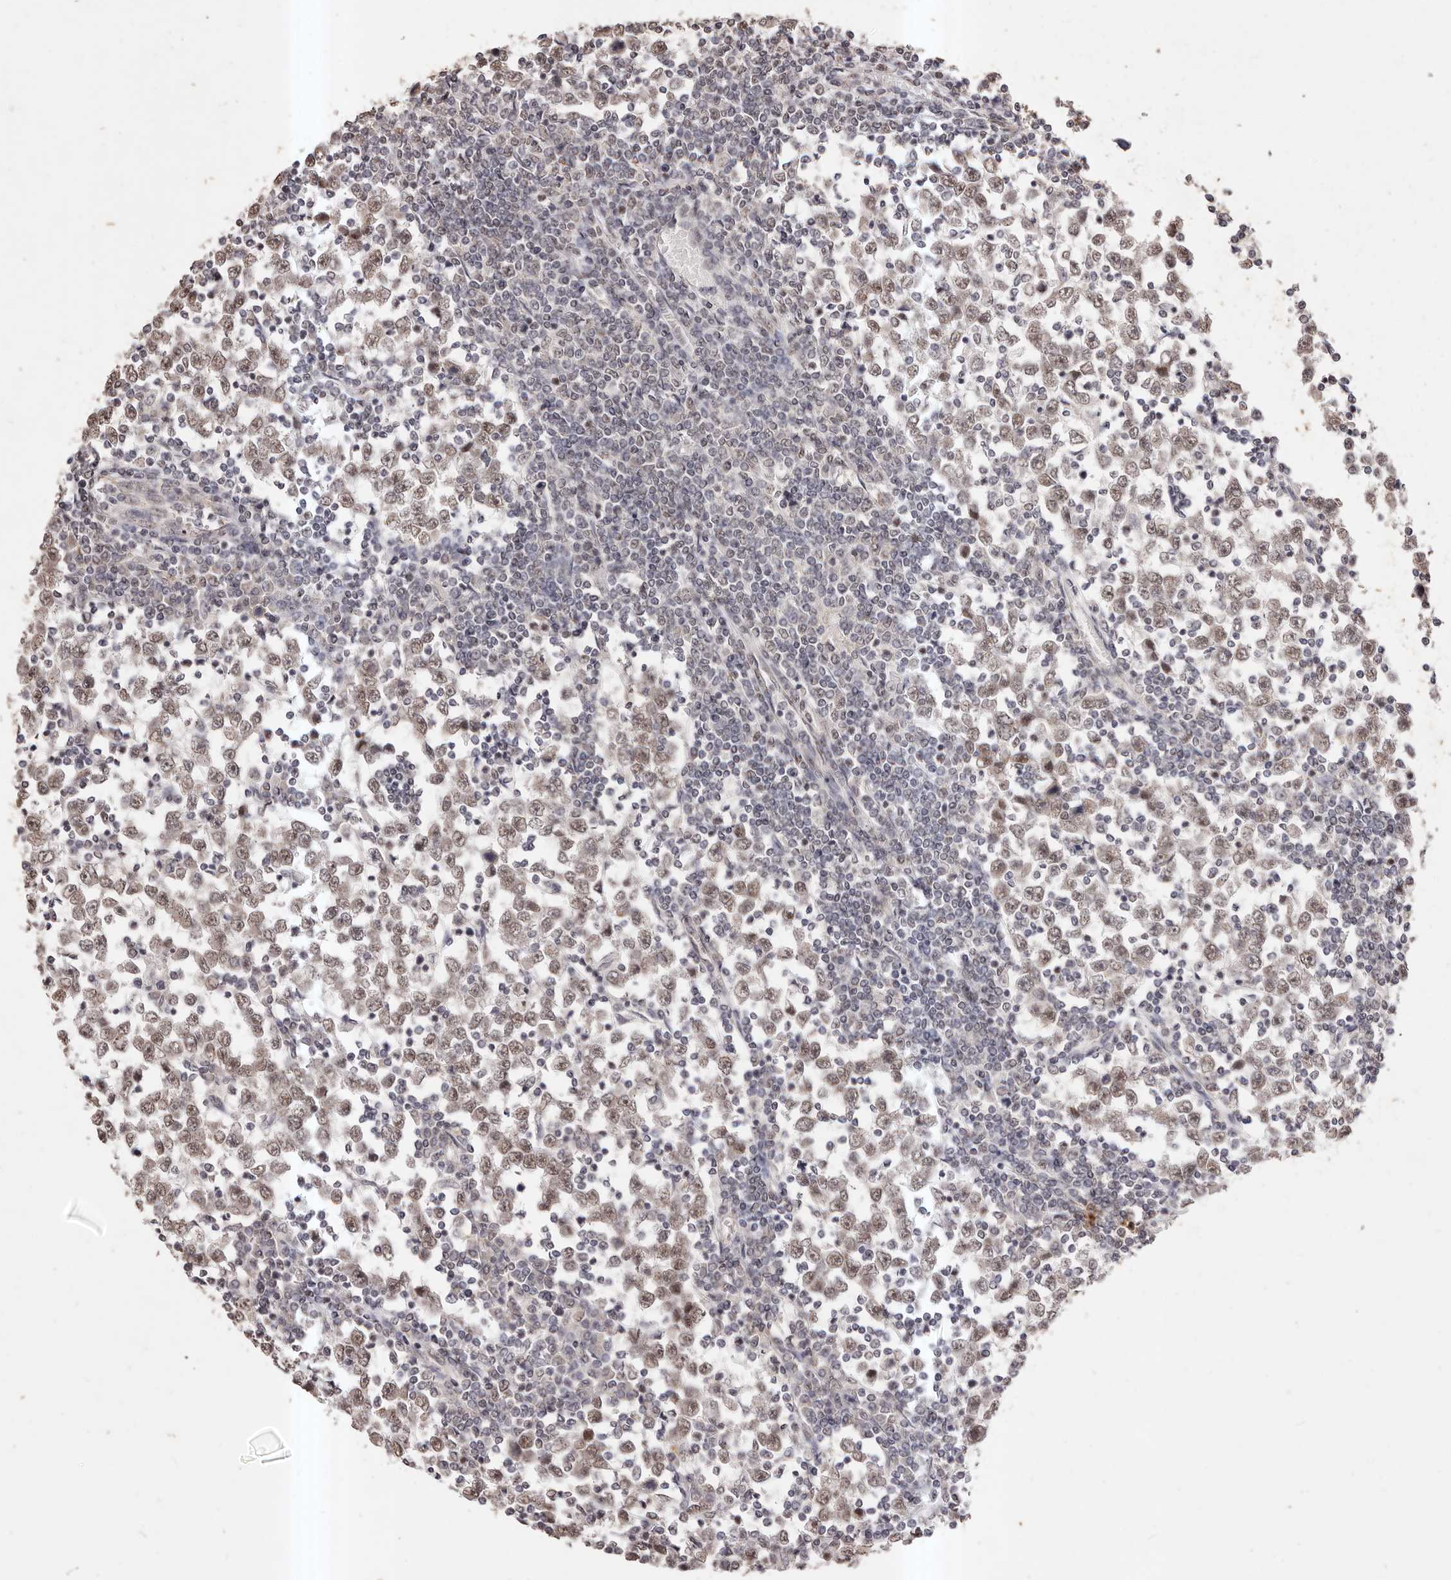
{"staining": {"intensity": "moderate", "quantity": ">75%", "location": "nuclear"}, "tissue": "testis cancer", "cell_type": "Tumor cells", "image_type": "cancer", "snomed": [{"axis": "morphology", "description": "Seminoma, NOS"}, {"axis": "topography", "description": "Testis"}], "caption": "Testis cancer stained with a protein marker displays moderate staining in tumor cells.", "gene": "RPS6KA5", "patient": {"sex": "male", "age": 65}}